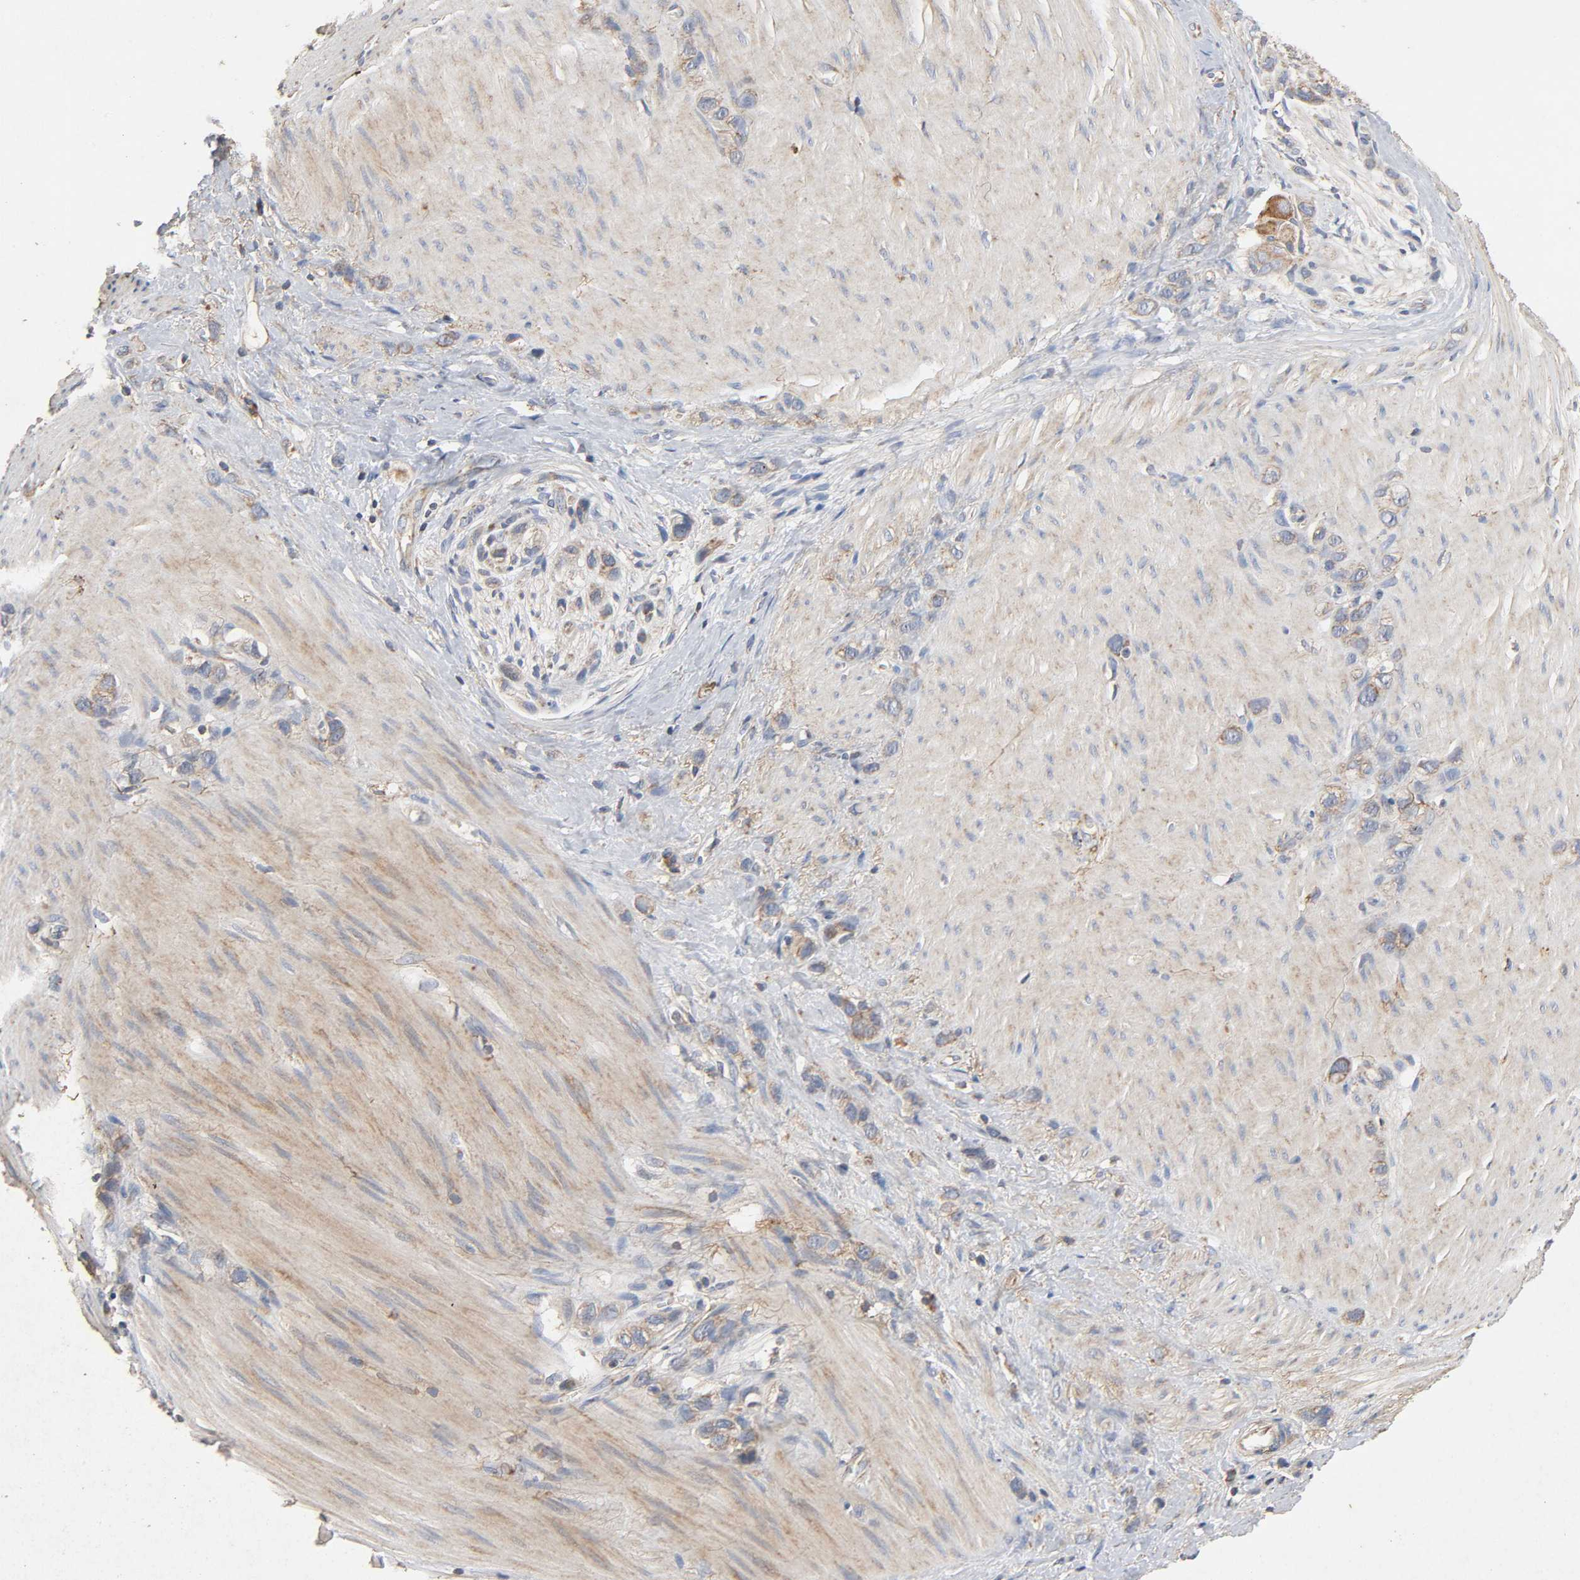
{"staining": {"intensity": "weak", "quantity": "25%-75%", "location": "cytoplasmic/membranous"}, "tissue": "stomach cancer", "cell_type": "Tumor cells", "image_type": "cancer", "snomed": [{"axis": "morphology", "description": "Normal tissue, NOS"}, {"axis": "morphology", "description": "Adenocarcinoma, NOS"}, {"axis": "morphology", "description": "Adenocarcinoma, High grade"}, {"axis": "topography", "description": "Stomach, upper"}, {"axis": "topography", "description": "Stomach"}], "caption": "Human stomach adenocarcinoma (high-grade) stained with a protein marker reveals weak staining in tumor cells.", "gene": "NDUFS3", "patient": {"sex": "female", "age": 65}}